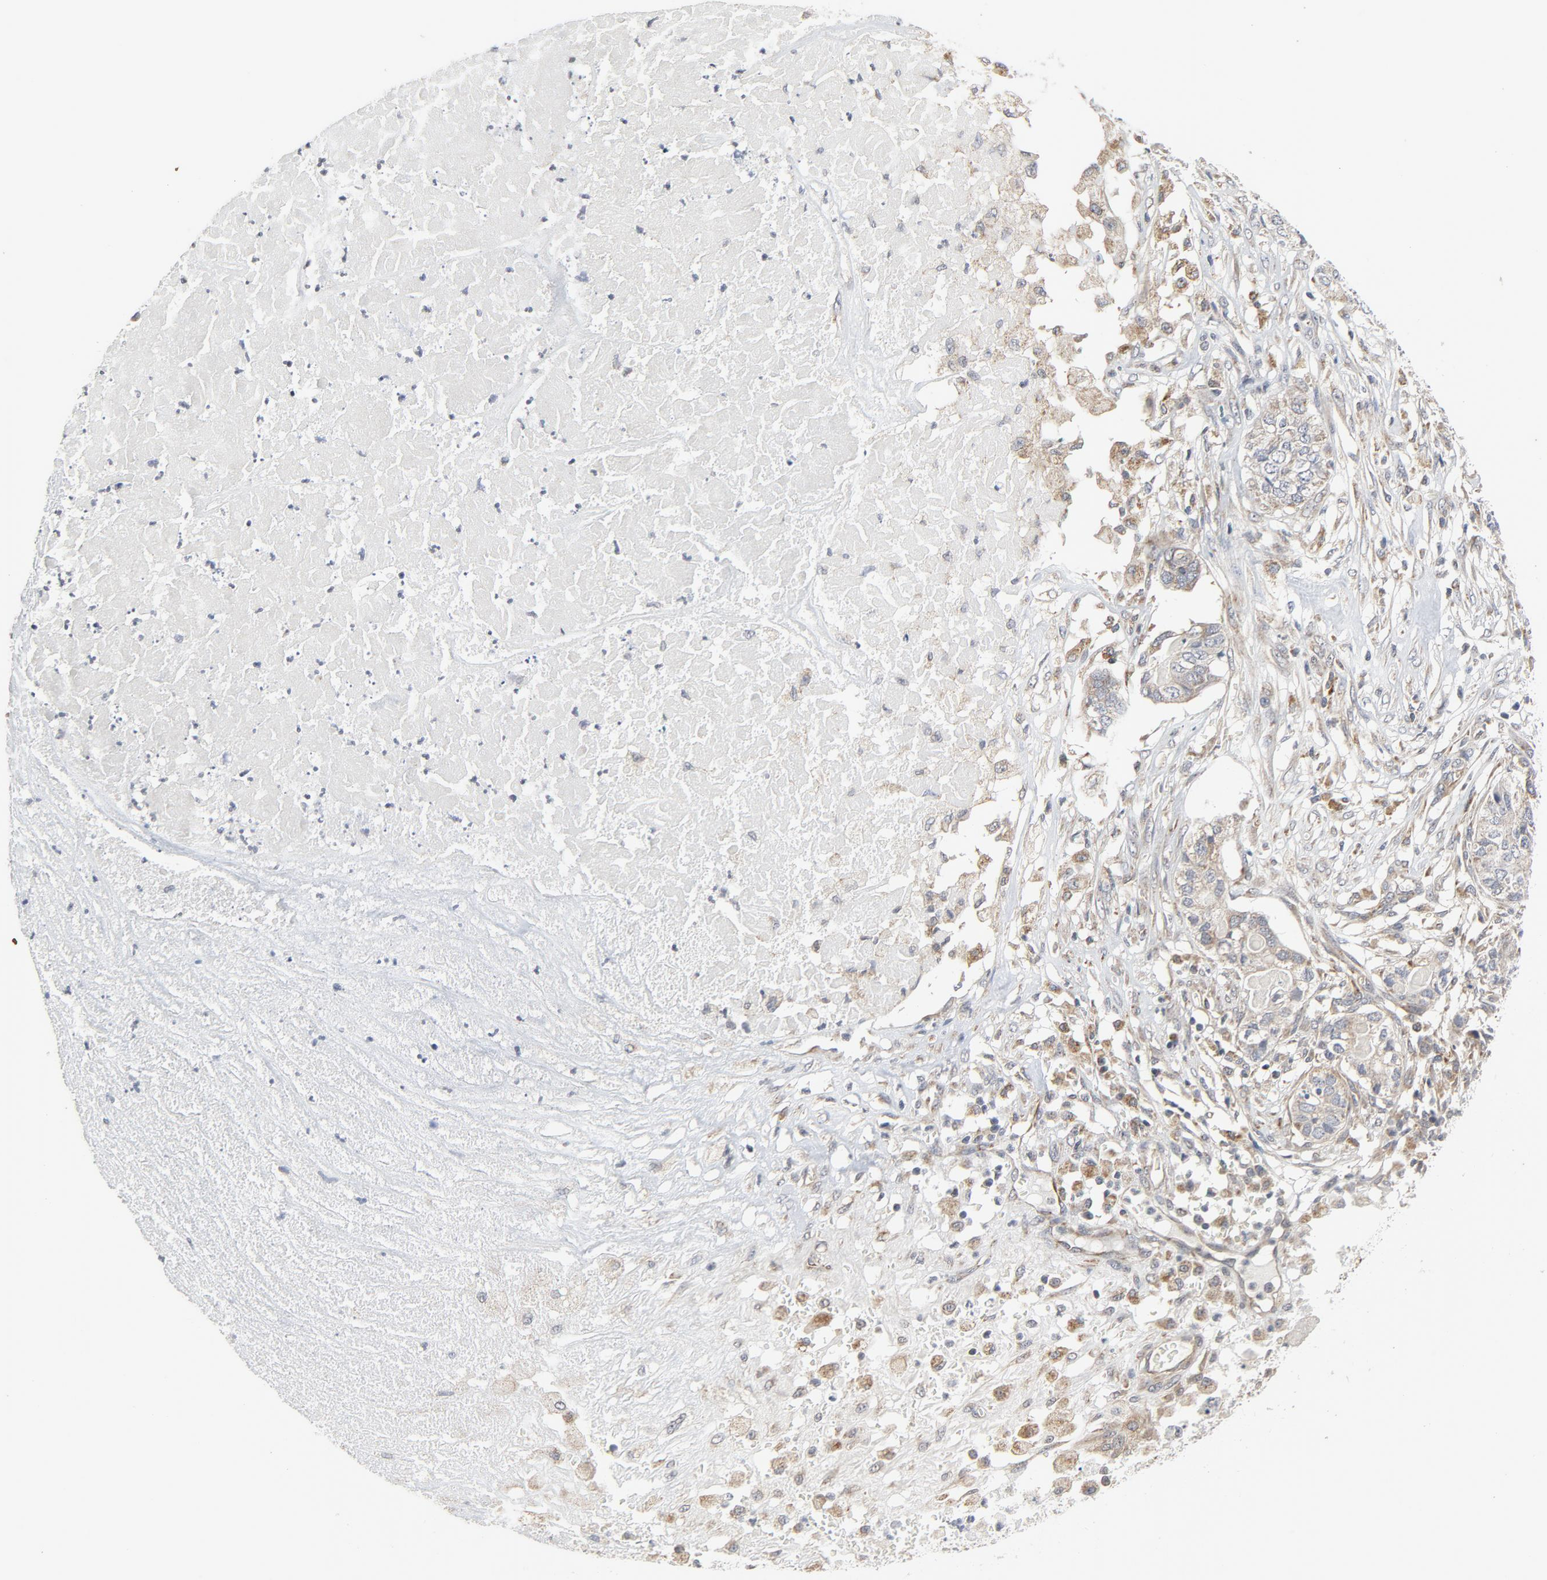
{"staining": {"intensity": "moderate", "quantity": ">75%", "location": "nuclear"}, "tissue": "pancreatic cancer", "cell_type": "Tumor cells", "image_type": "cancer", "snomed": [{"axis": "morphology", "description": "Adenocarcinoma, NOS"}, {"axis": "topography", "description": "Pancreas"}], "caption": "Protein staining exhibits moderate nuclear positivity in about >75% of tumor cells in pancreatic adenocarcinoma.", "gene": "C14orf119", "patient": {"sex": "male", "age": 50}}